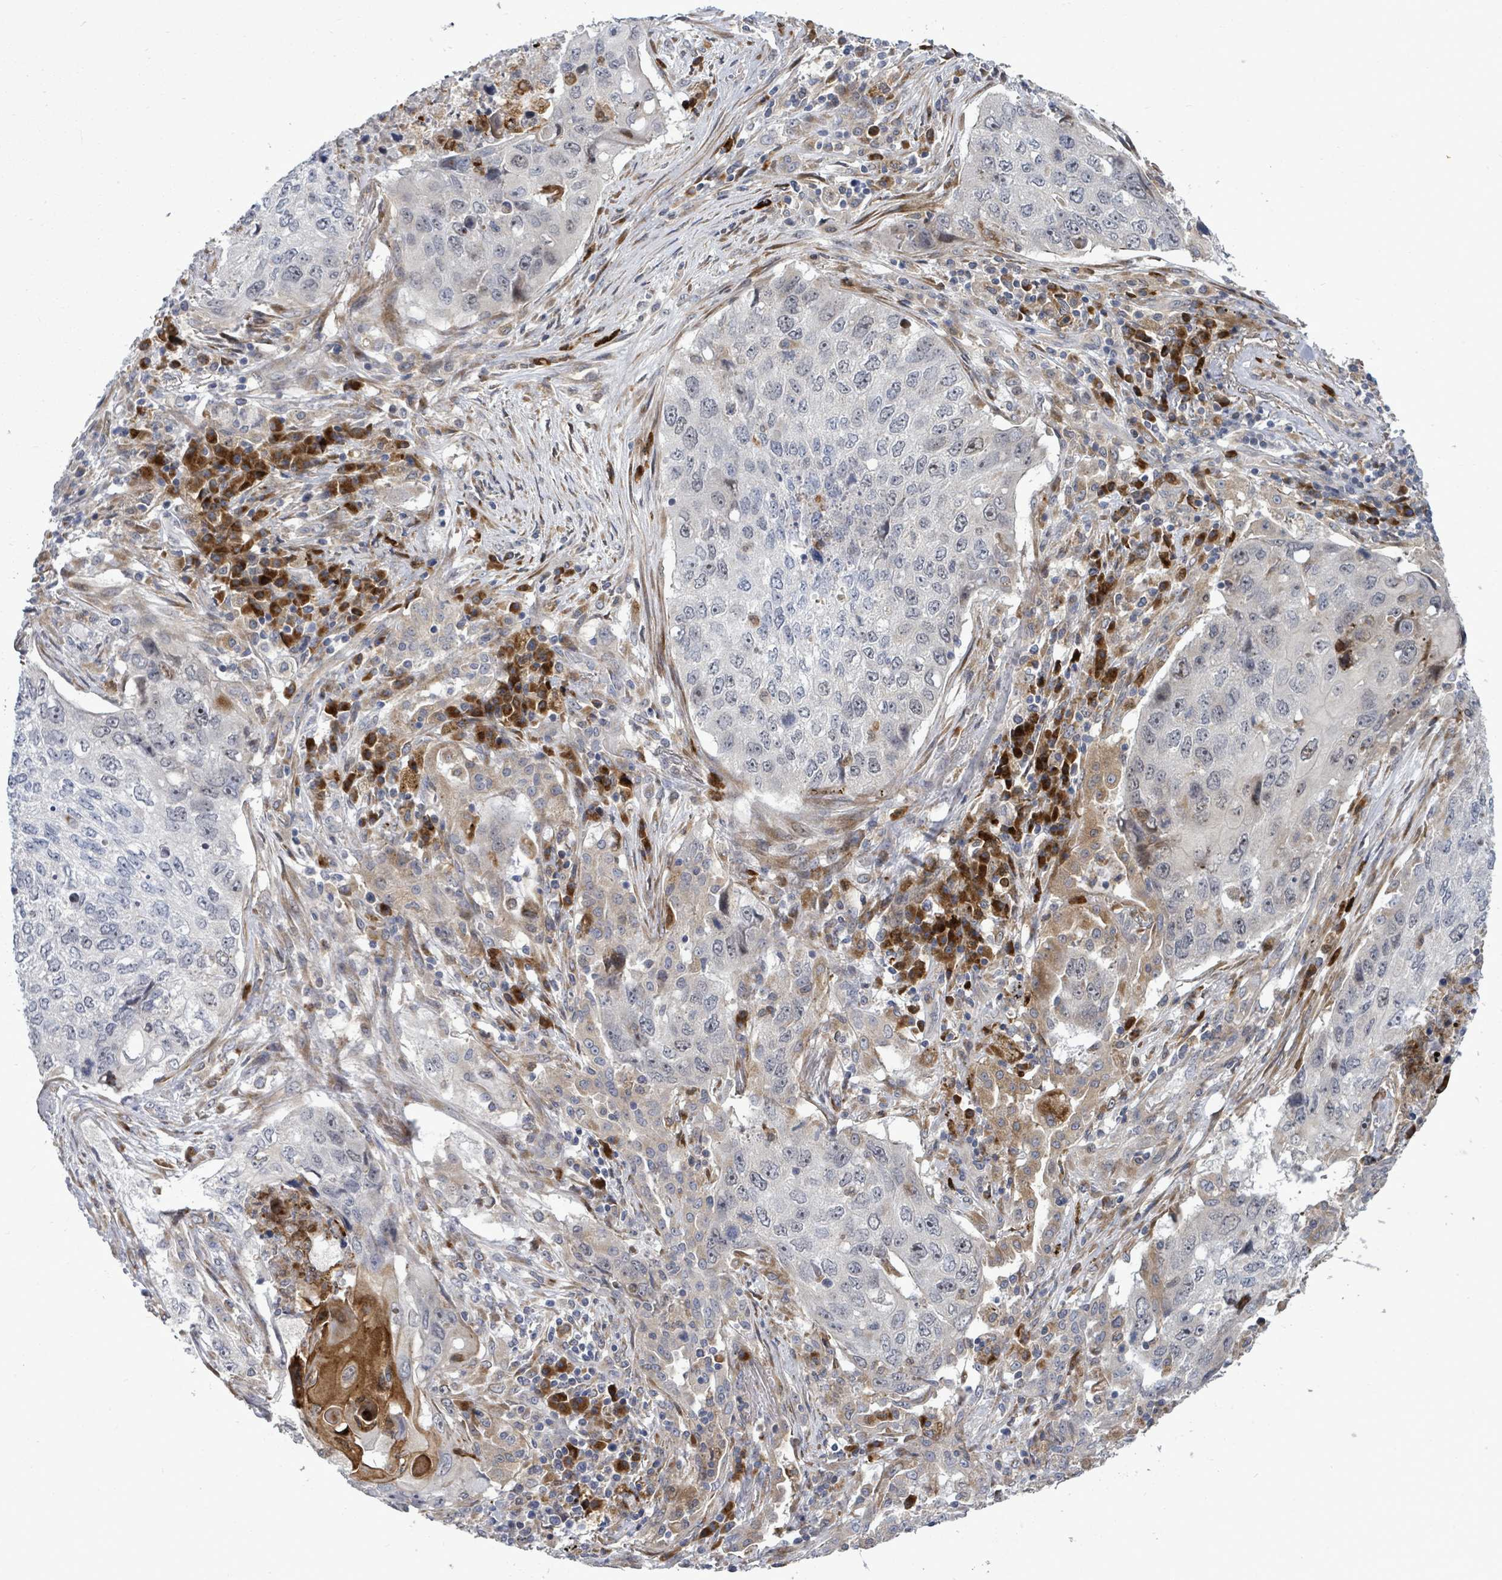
{"staining": {"intensity": "negative", "quantity": "none", "location": "none"}, "tissue": "lung cancer", "cell_type": "Tumor cells", "image_type": "cancer", "snomed": [{"axis": "morphology", "description": "Squamous cell carcinoma, NOS"}, {"axis": "topography", "description": "Lung"}], "caption": "Human lung cancer (squamous cell carcinoma) stained for a protein using IHC shows no expression in tumor cells.", "gene": "SAR1A", "patient": {"sex": "female", "age": 63}}